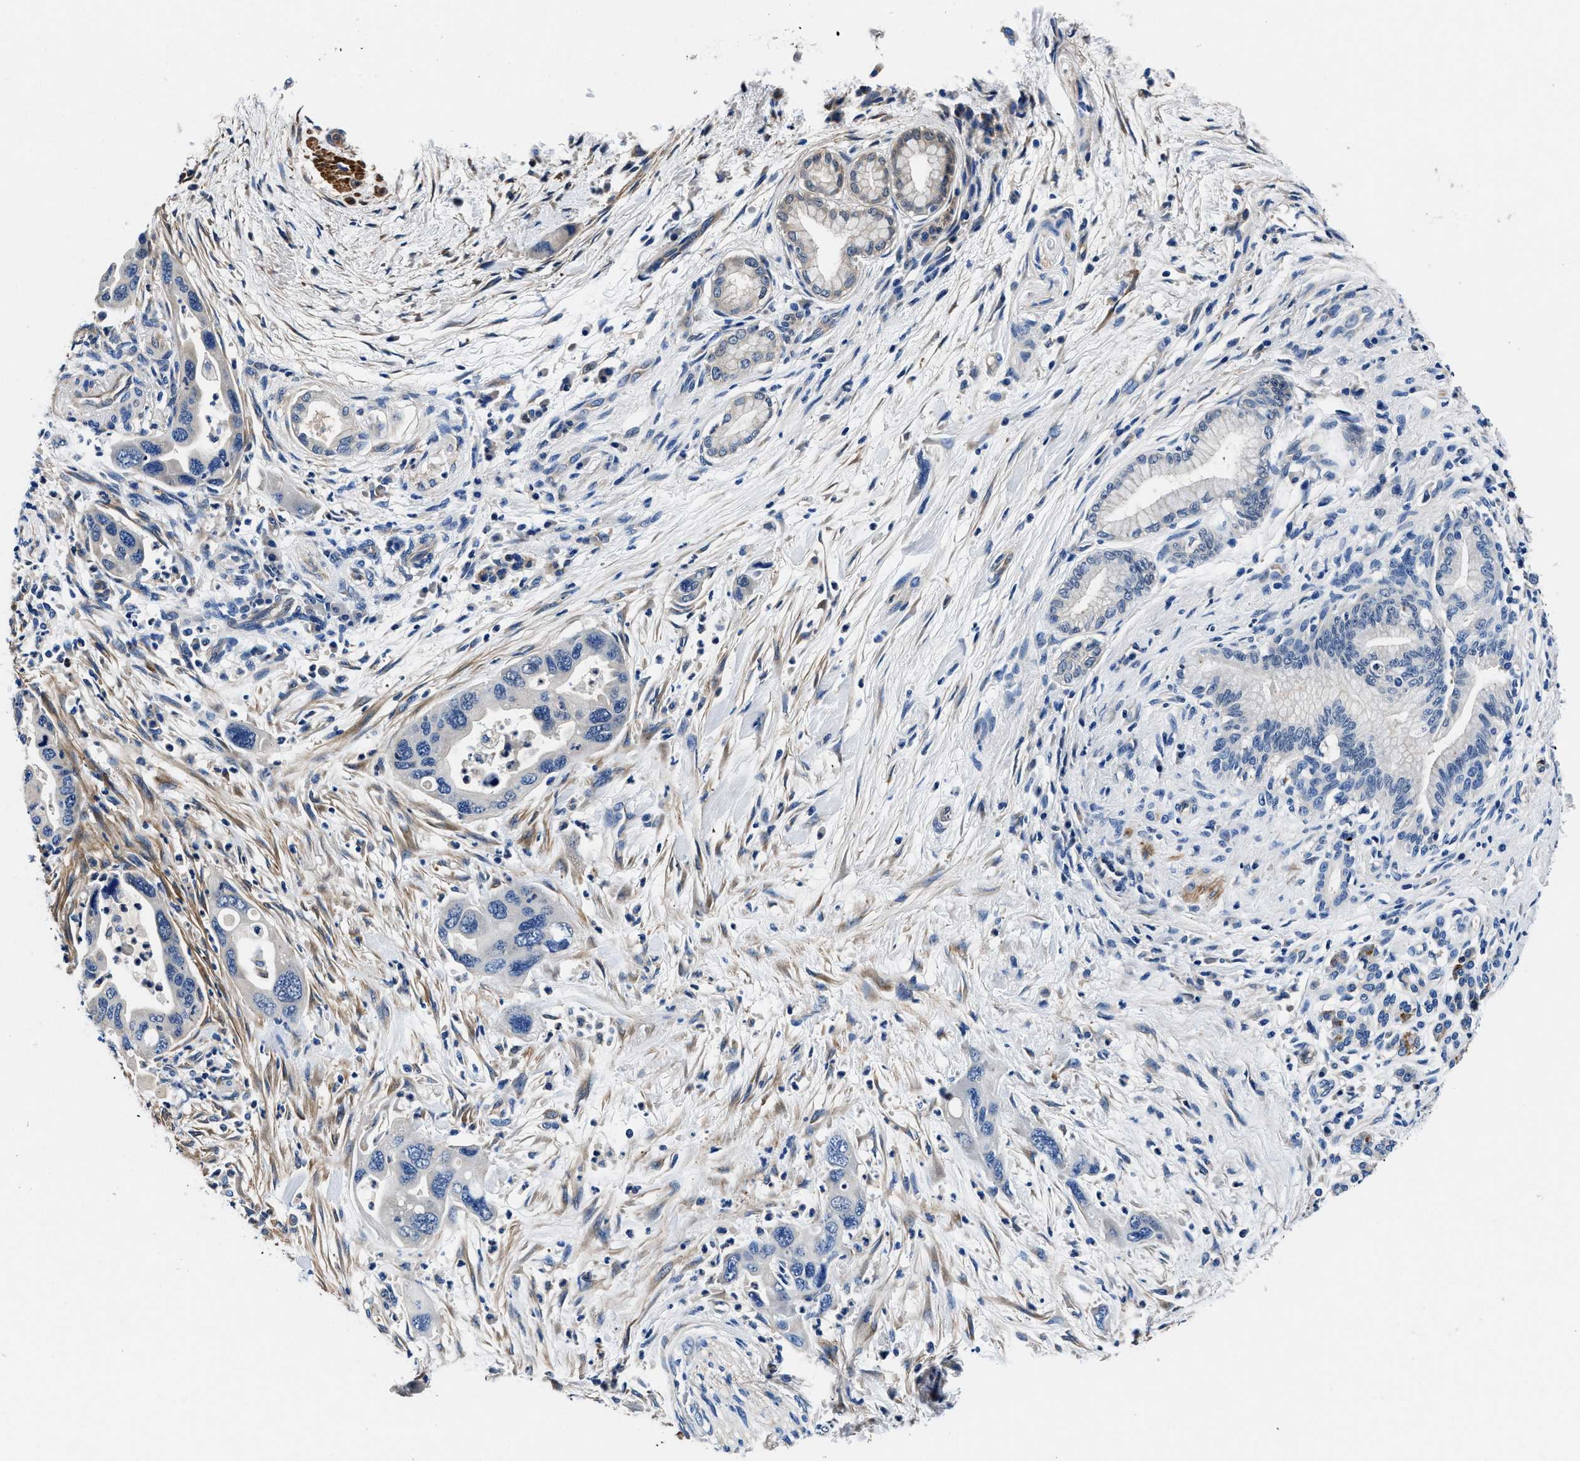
{"staining": {"intensity": "negative", "quantity": "none", "location": "none"}, "tissue": "pancreatic cancer", "cell_type": "Tumor cells", "image_type": "cancer", "snomed": [{"axis": "morphology", "description": "Normal tissue, NOS"}, {"axis": "morphology", "description": "Adenocarcinoma, NOS"}, {"axis": "topography", "description": "Pancreas"}], "caption": "This is an IHC image of pancreatic cancer (adenocarcinoma). There is no expression in tumor cells.", "gene": "NEU1", "patient": {"sex": "female", "age": 71}}